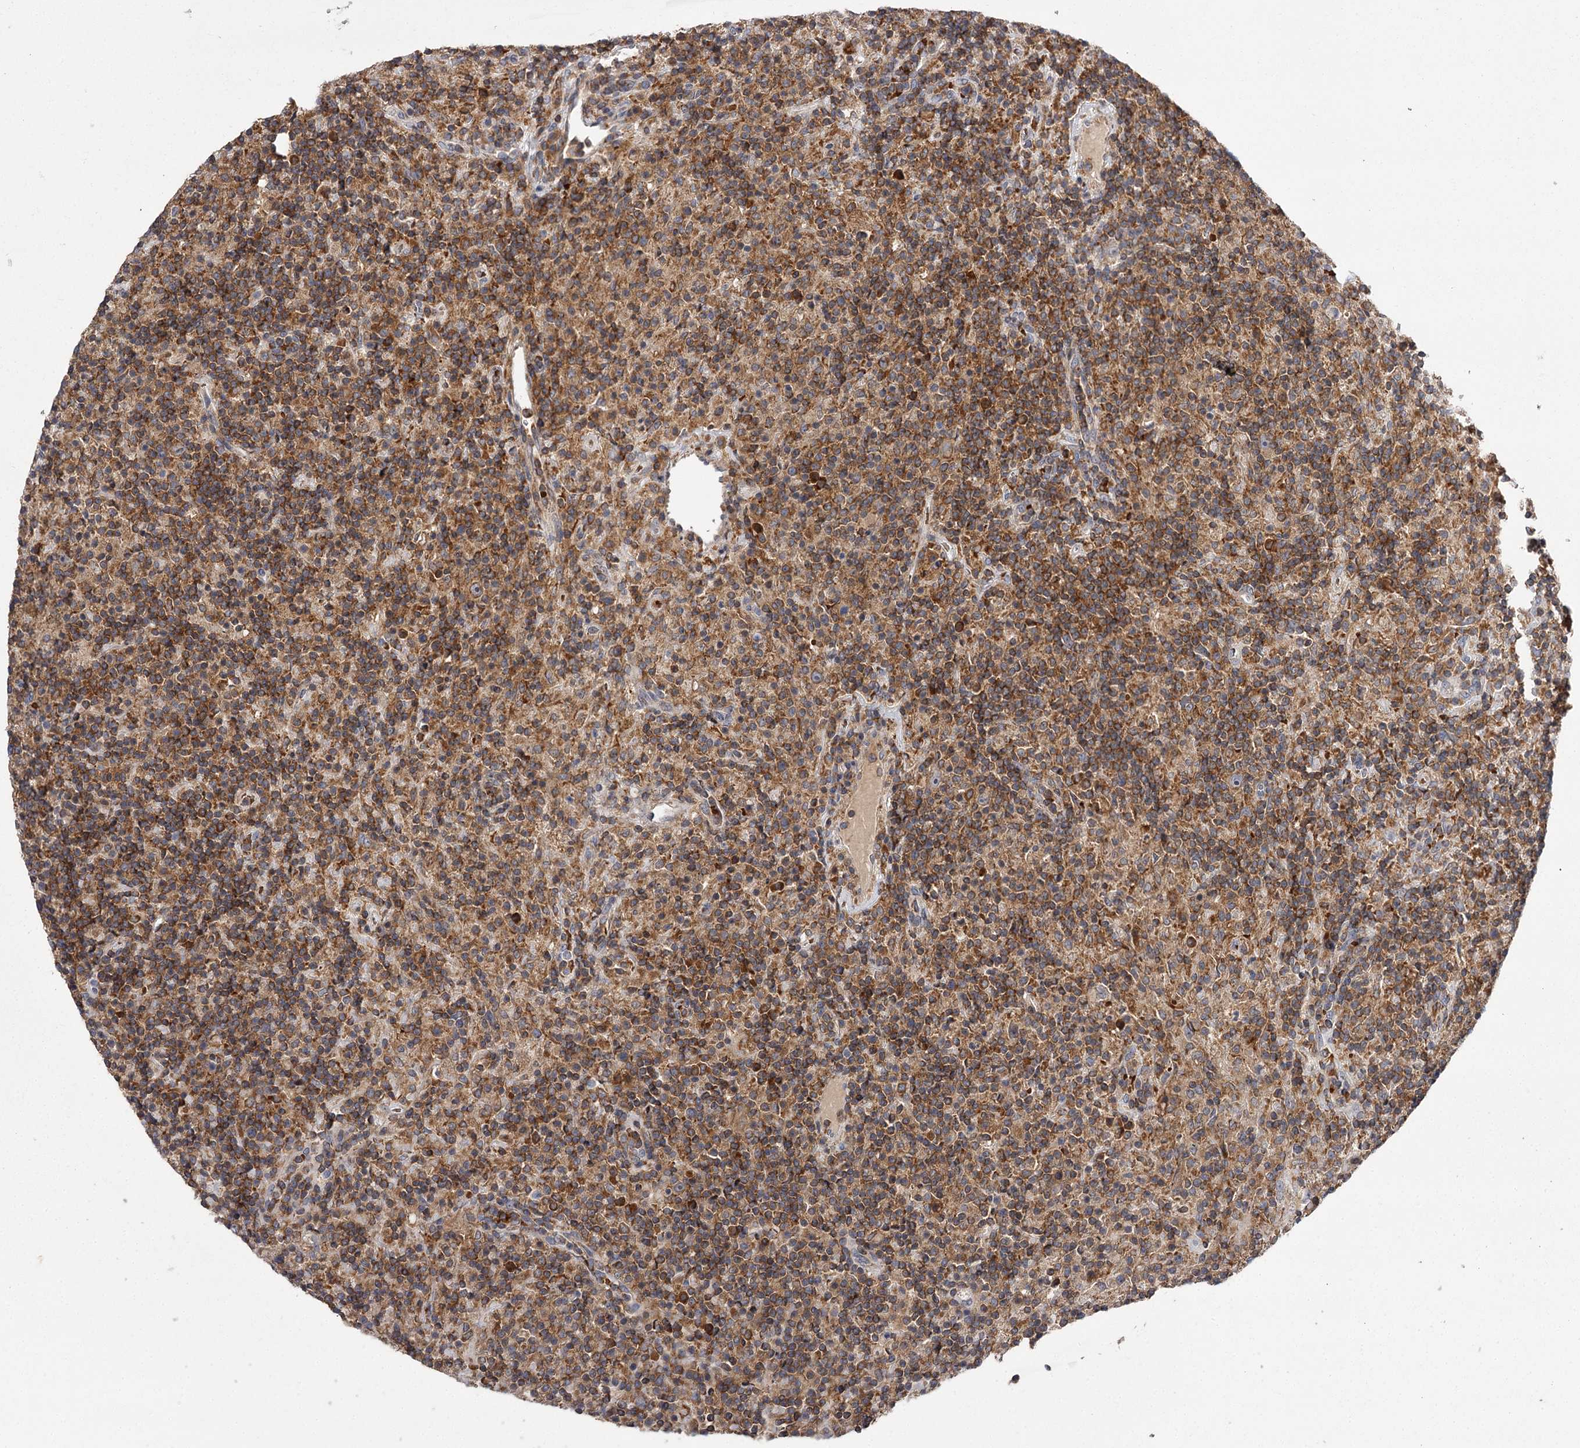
{"staining": {"intensity": "moderate", "quantity": ">75%", "location": "cytoplasmic/membranous"}, "tissue": "lymphoma", "cell_type": "Tumor cells", "image_type": "cancer", "snomed": [{"axis": "morphology", "description": "Hodgkin's disease, NOS"}, {"axis": "topography", "description": "Lymph node"}], "caption": "Hodgkin's disease stained with a protein marker displays moderate staining in tumor cells.", "gene": "RASSF6", "patient": {"sex": "male", "age": 70}}